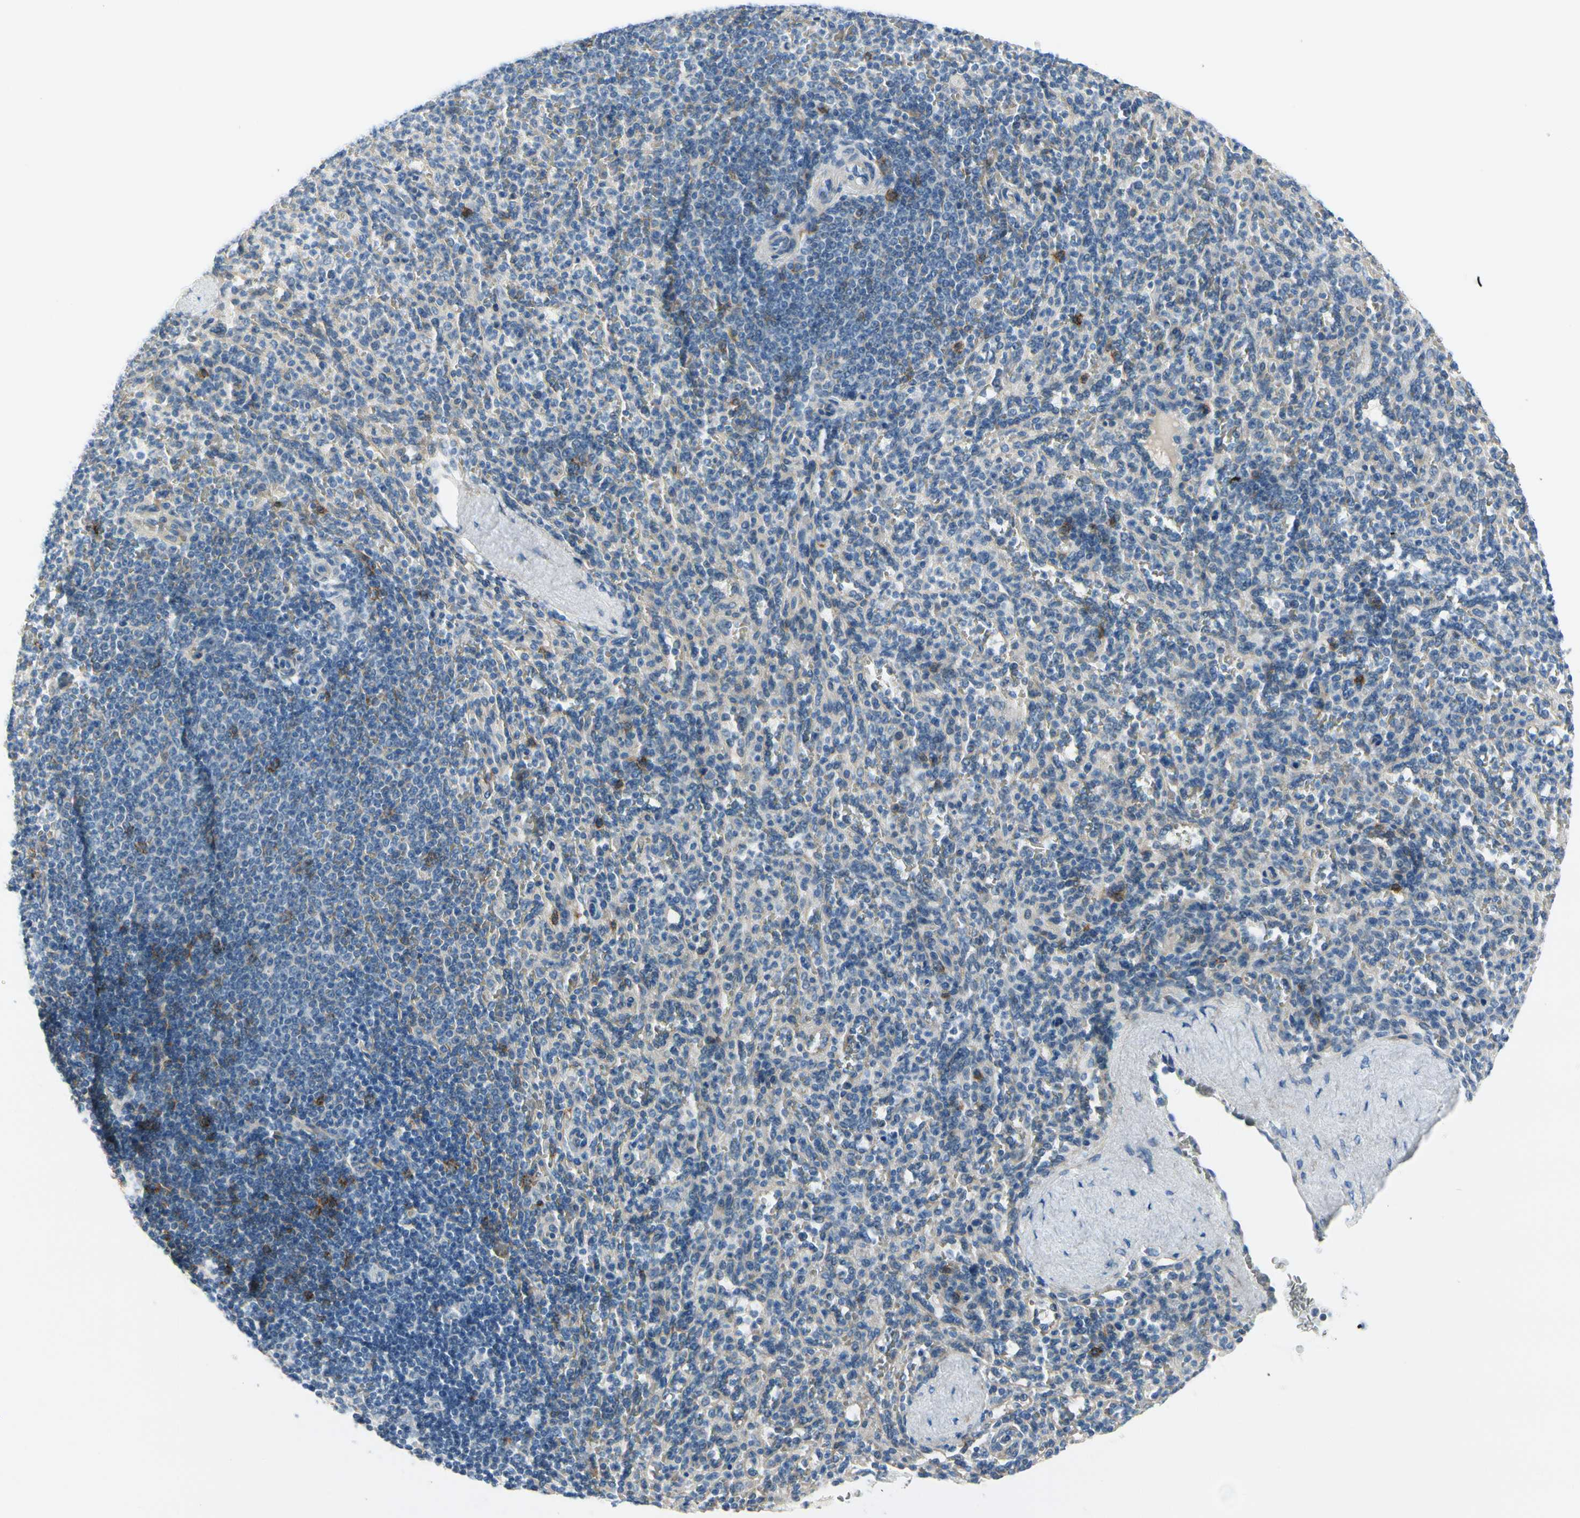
{"staining": {"intensity": "weak", "quantity": "25%-75%", "location": "cytoplasmic/membranous"}, "tissue": "spleen", "cell_type": "Cells in red pulp", "image_type": "normal", "snomed": [{"axis": "morphology", "description": "Normal tissue, NOS"}, {"axis": "topography", "description": "Spleen"}], "caption": "Protein expression analysis of normal human spleen reveals weak cytoplasmic/membranous staining in about 25%-75% of cells in red pulp. The protein of interest is shown in brown color, while the nuclei are stained blue.", "gene": "FCER2", "patient": {"sex": "male", "age": 36}}